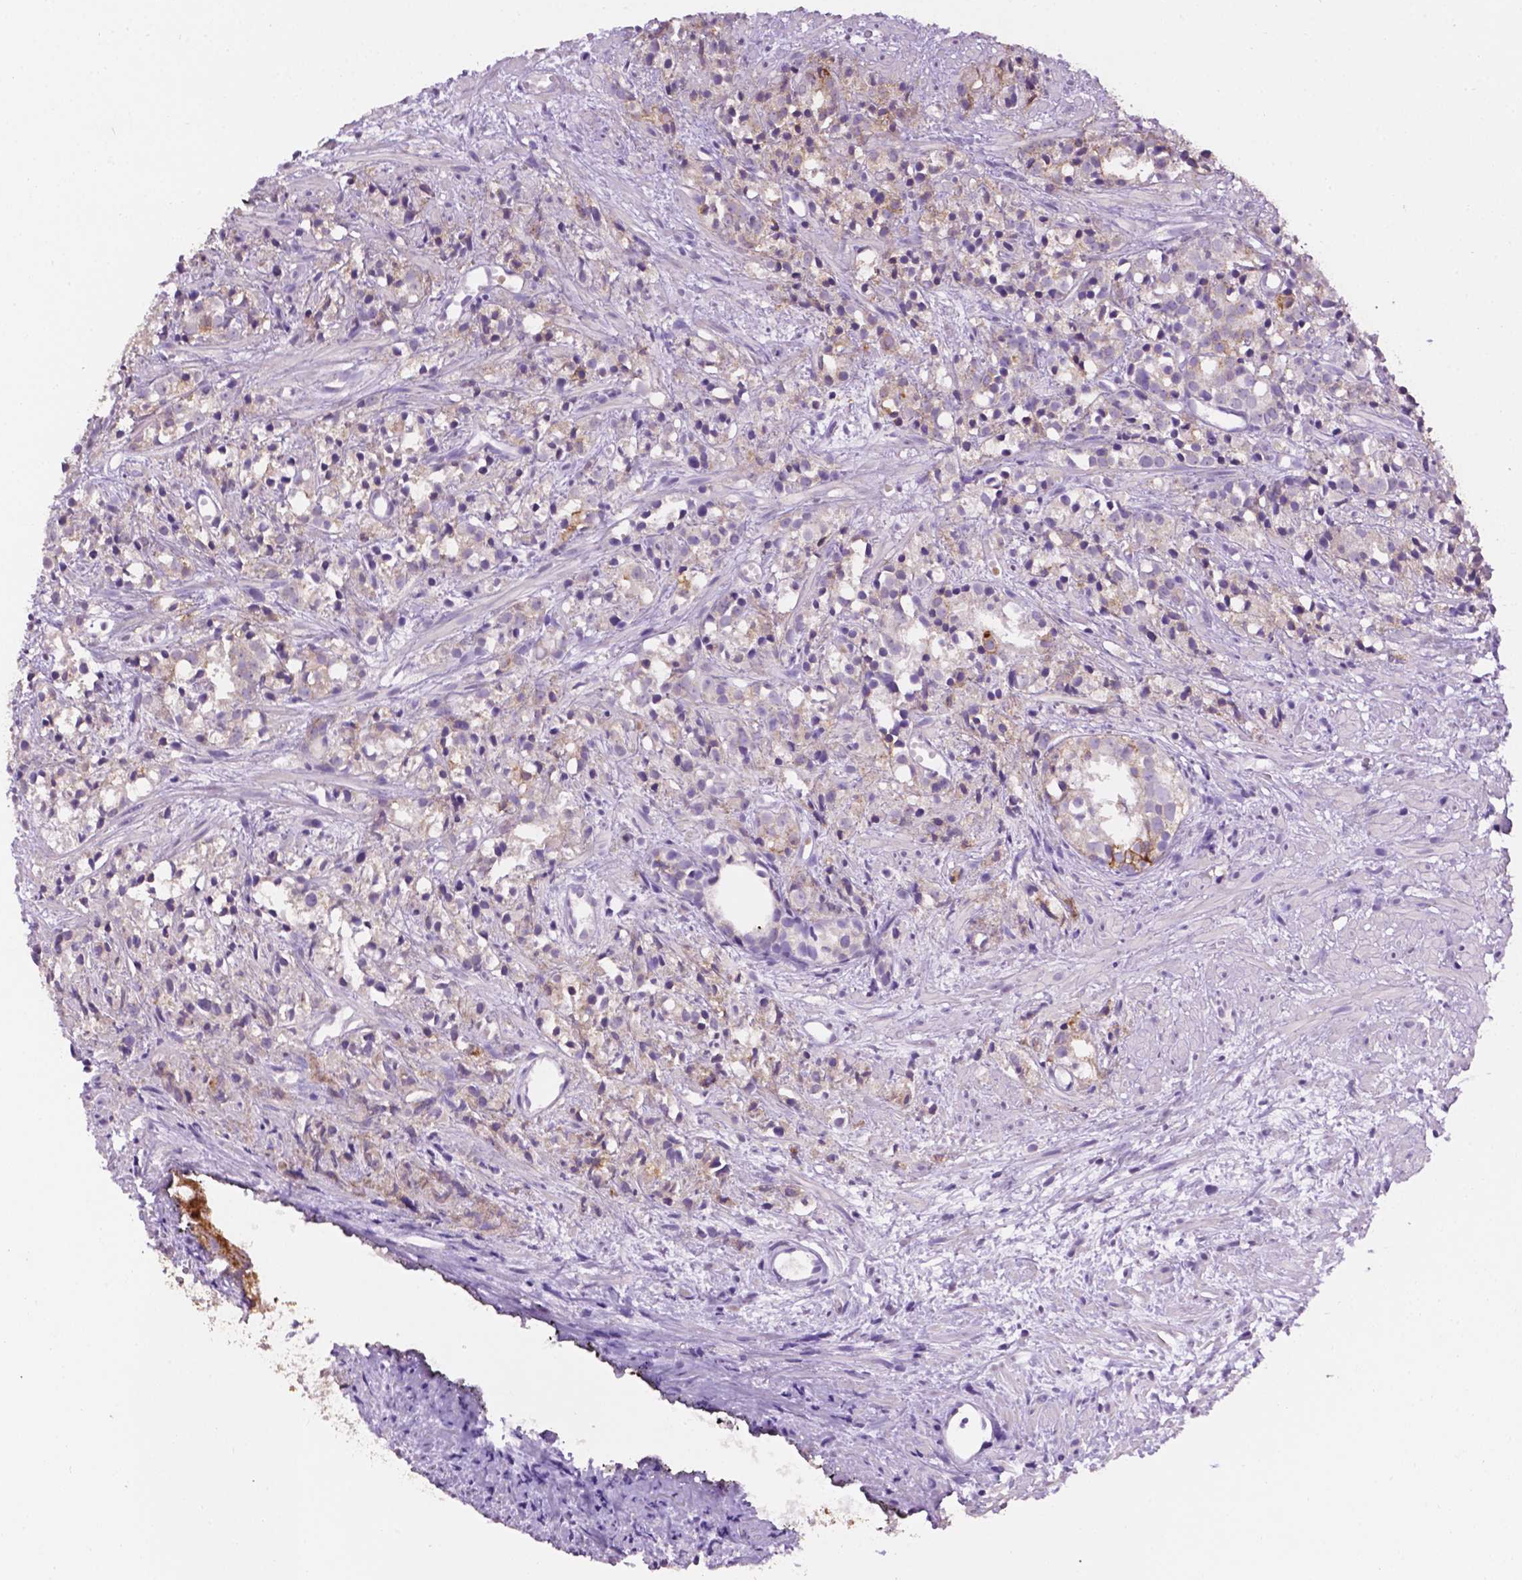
{"staining": {"intensity": "moderate", "quantity": "<25%", "location": "cytoplasmic/membranous"}, "tissue": "prostate cancer", "cell_type": "Tumor cells", "image_type": "cancer", "snomed": [{"axis": "morphology", "description": "Adenocarcinoma, High grade"}, {"axis": "topography", "description": "Prostate"}], "caption": "This is an image of immunohistochemistry staining of prostate adenocarcinoma (high-grade), which shows moderate staining in the cytoplasmic/membranous of tumor cells.", "gene": "TACSTD2", "patient": {"sex": "male", "age": 79}}